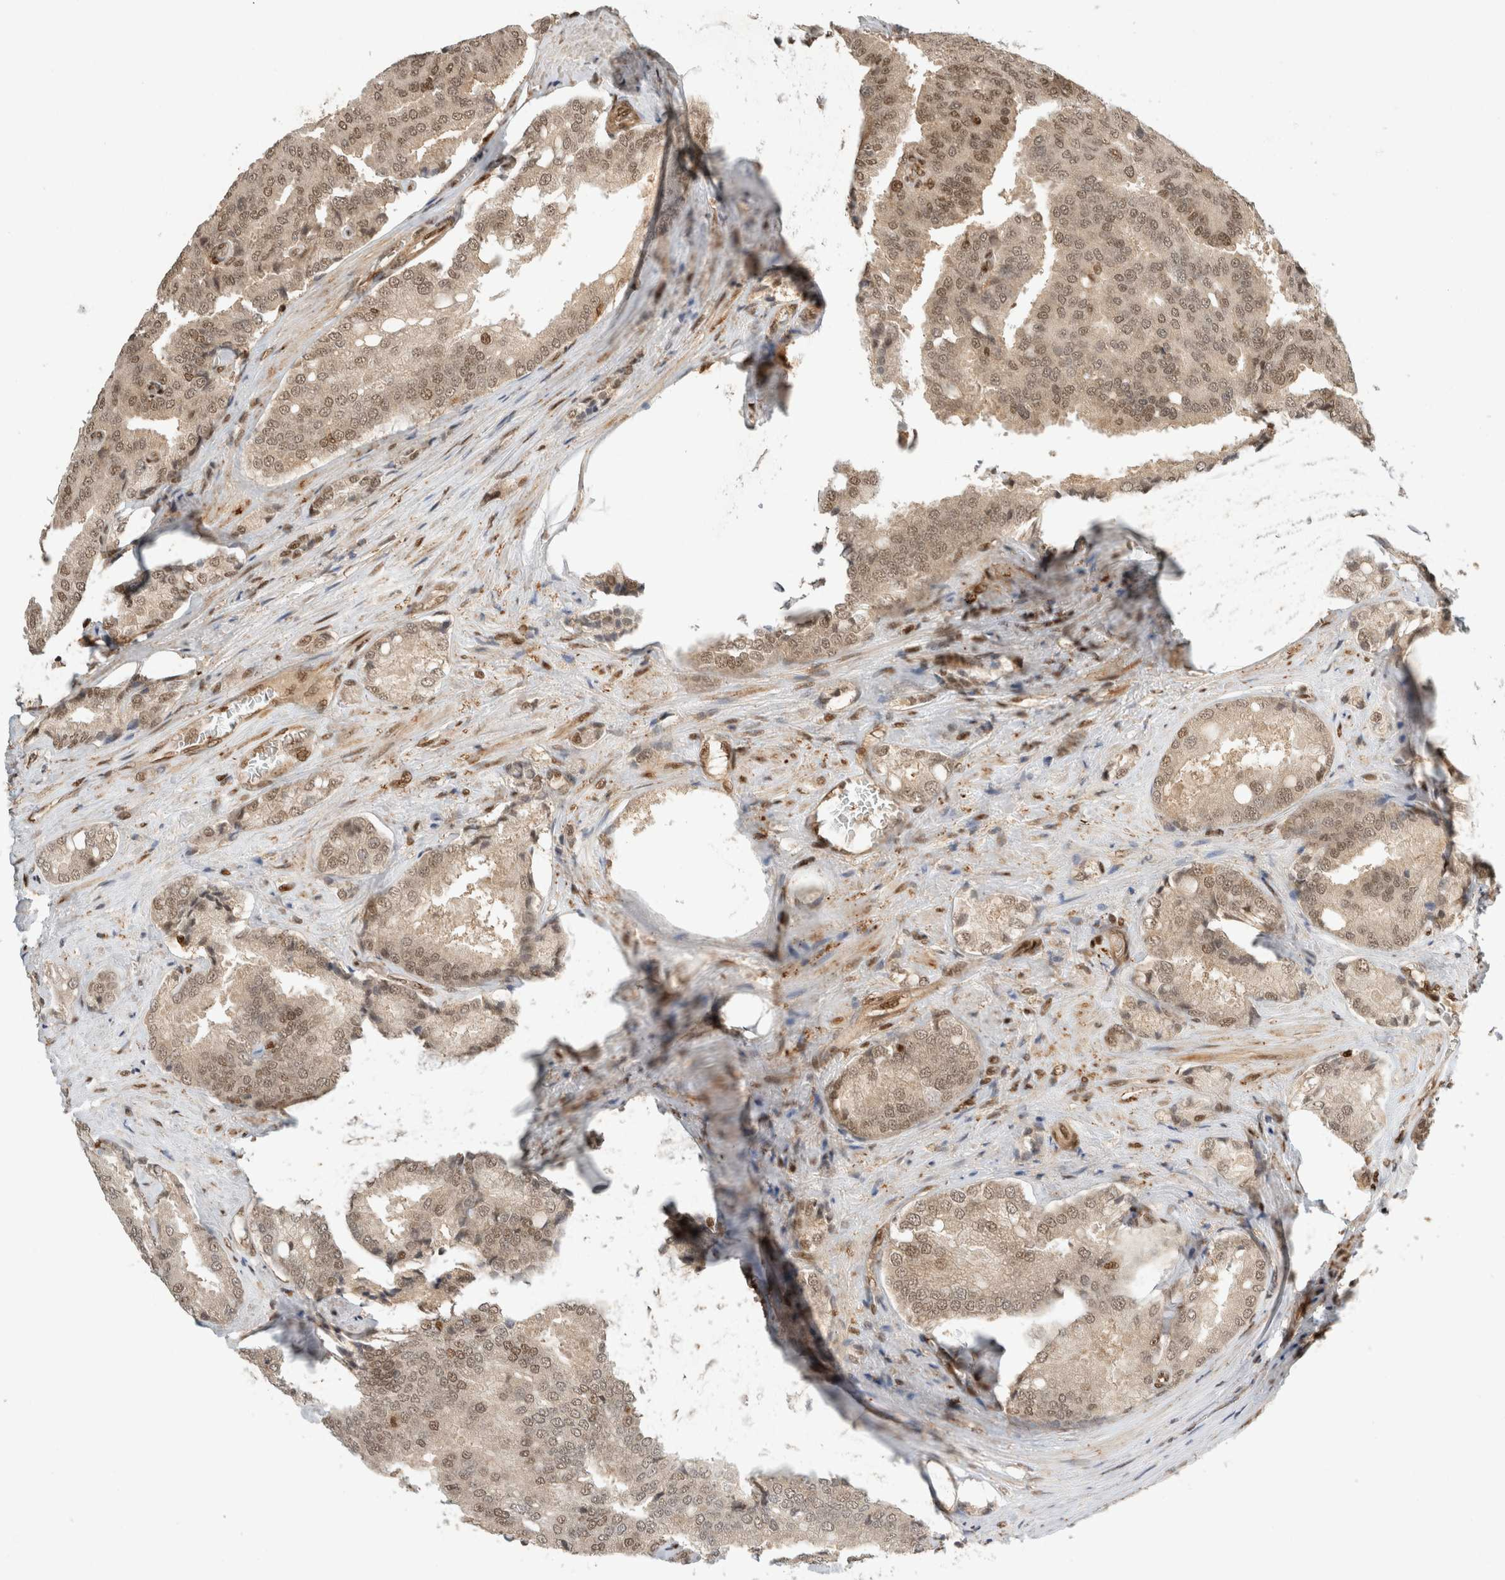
{"staining": {"intensity": "moderate", "quantity": ">75%", "location": "cytoplasmic/membranous,nuclear"}, "tissue": "prostate cancer", "cell_type": "Tumor cells", "image_type": "cancer", "snomed": [{"axis": "morphology", "description": "Adenocarcinoma, High grade"}, {"axis": "topography", "description": "Prostate"}], "caption": "DAB immunohistochemical staining of human prostate cancer demonstrates moderate cytoplasmic/membranous and nuclear protein expression in about >75% of tumor cells.", "gene": "SNRNP40", "patient": {"sex": "male", "age": 50}}